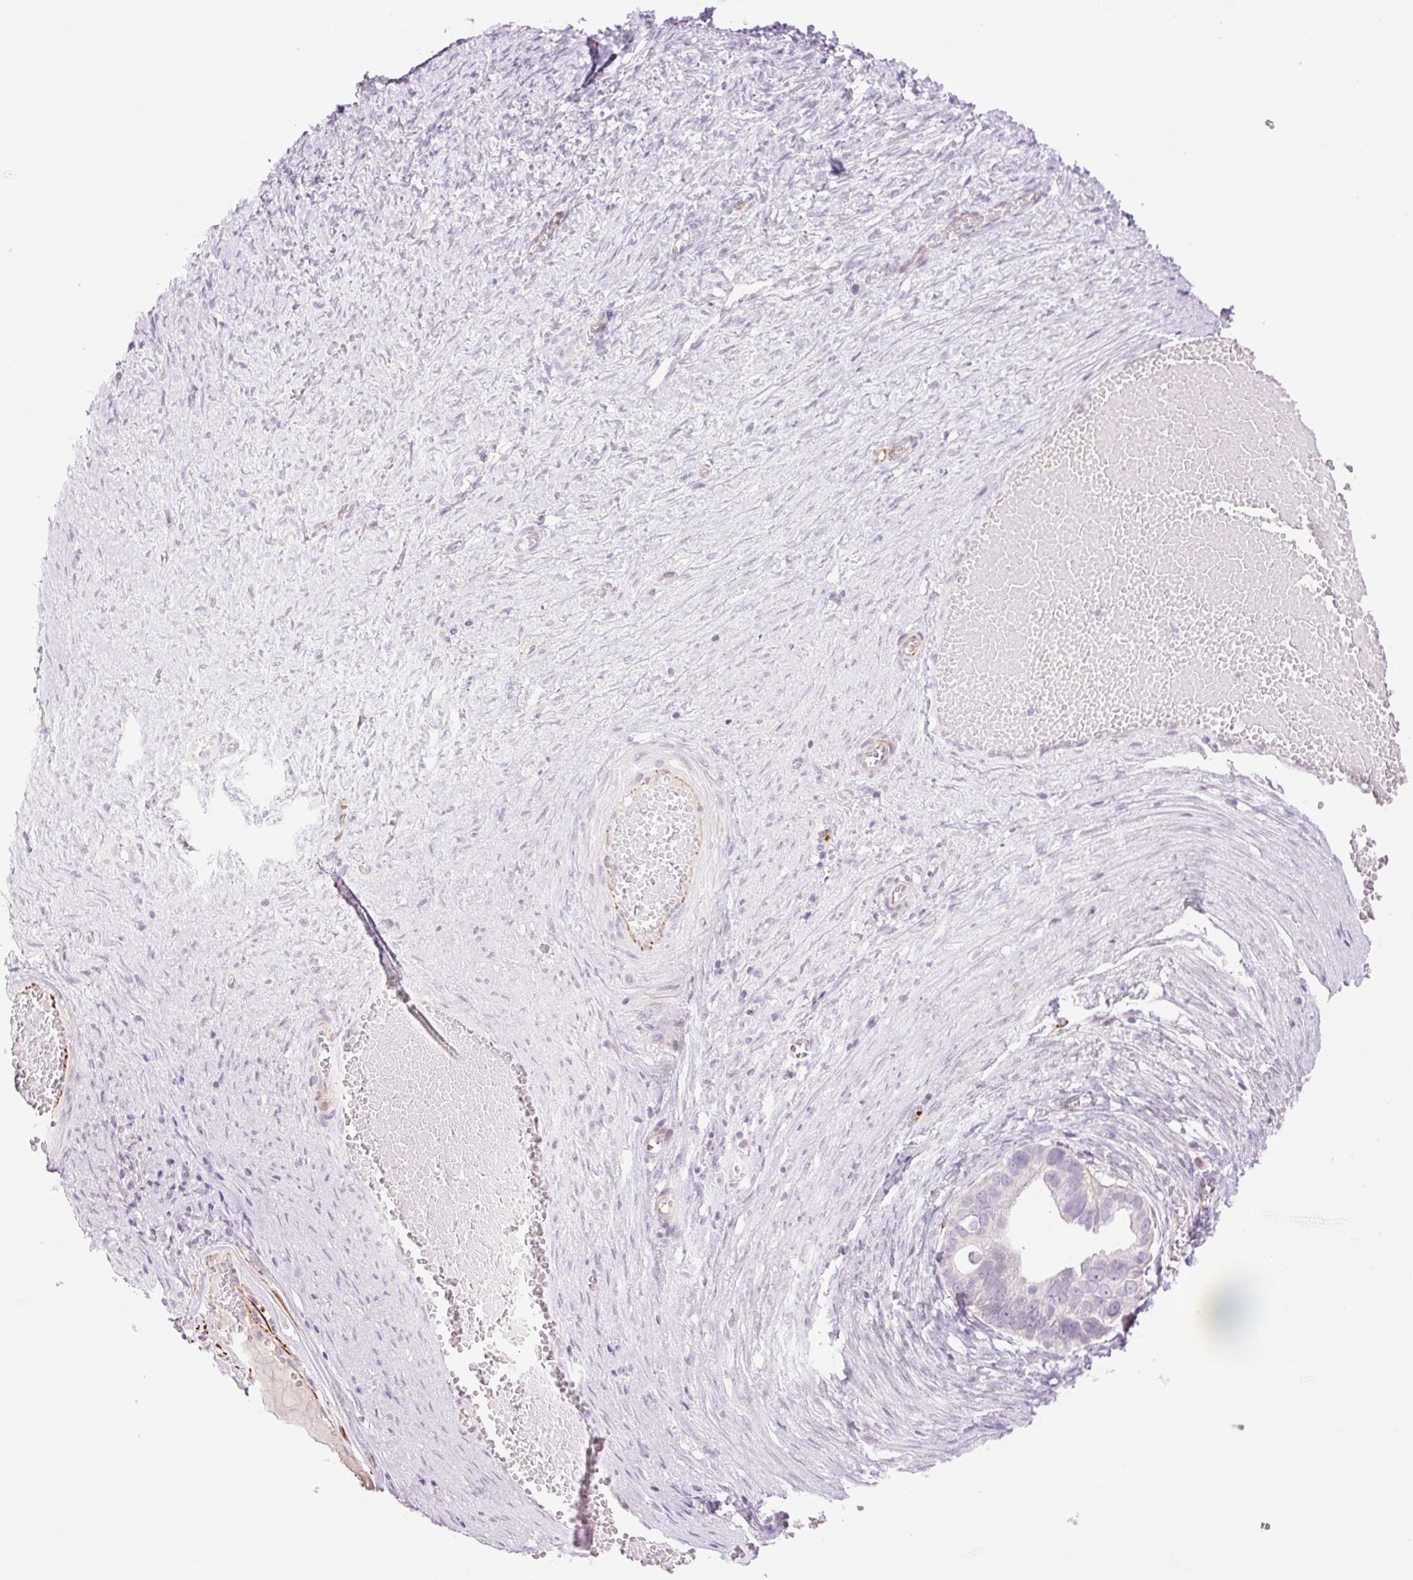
{"staining": {"intensity": "negative", "quantity": "none", "location": "none"}, "tissue": "ovarian cancer", "cell_type": "Tumor cells", "image_type": "cancer", "snomed": [{"axis": "morphology", "description": "Cystadenocarcinoma, serous, NOS"}, {"axis": "topography", "description": "Ovary"}], "caption": "High magnification brightfield microscopy of ovarian serous cystadenocarcinoma stained with DAB (brown) and counterstained with hematoxylin (blue): tumor cells show no significant expression.", "gene": "ZFYVE21", "patient": {"sex": "female", "age": 56}}